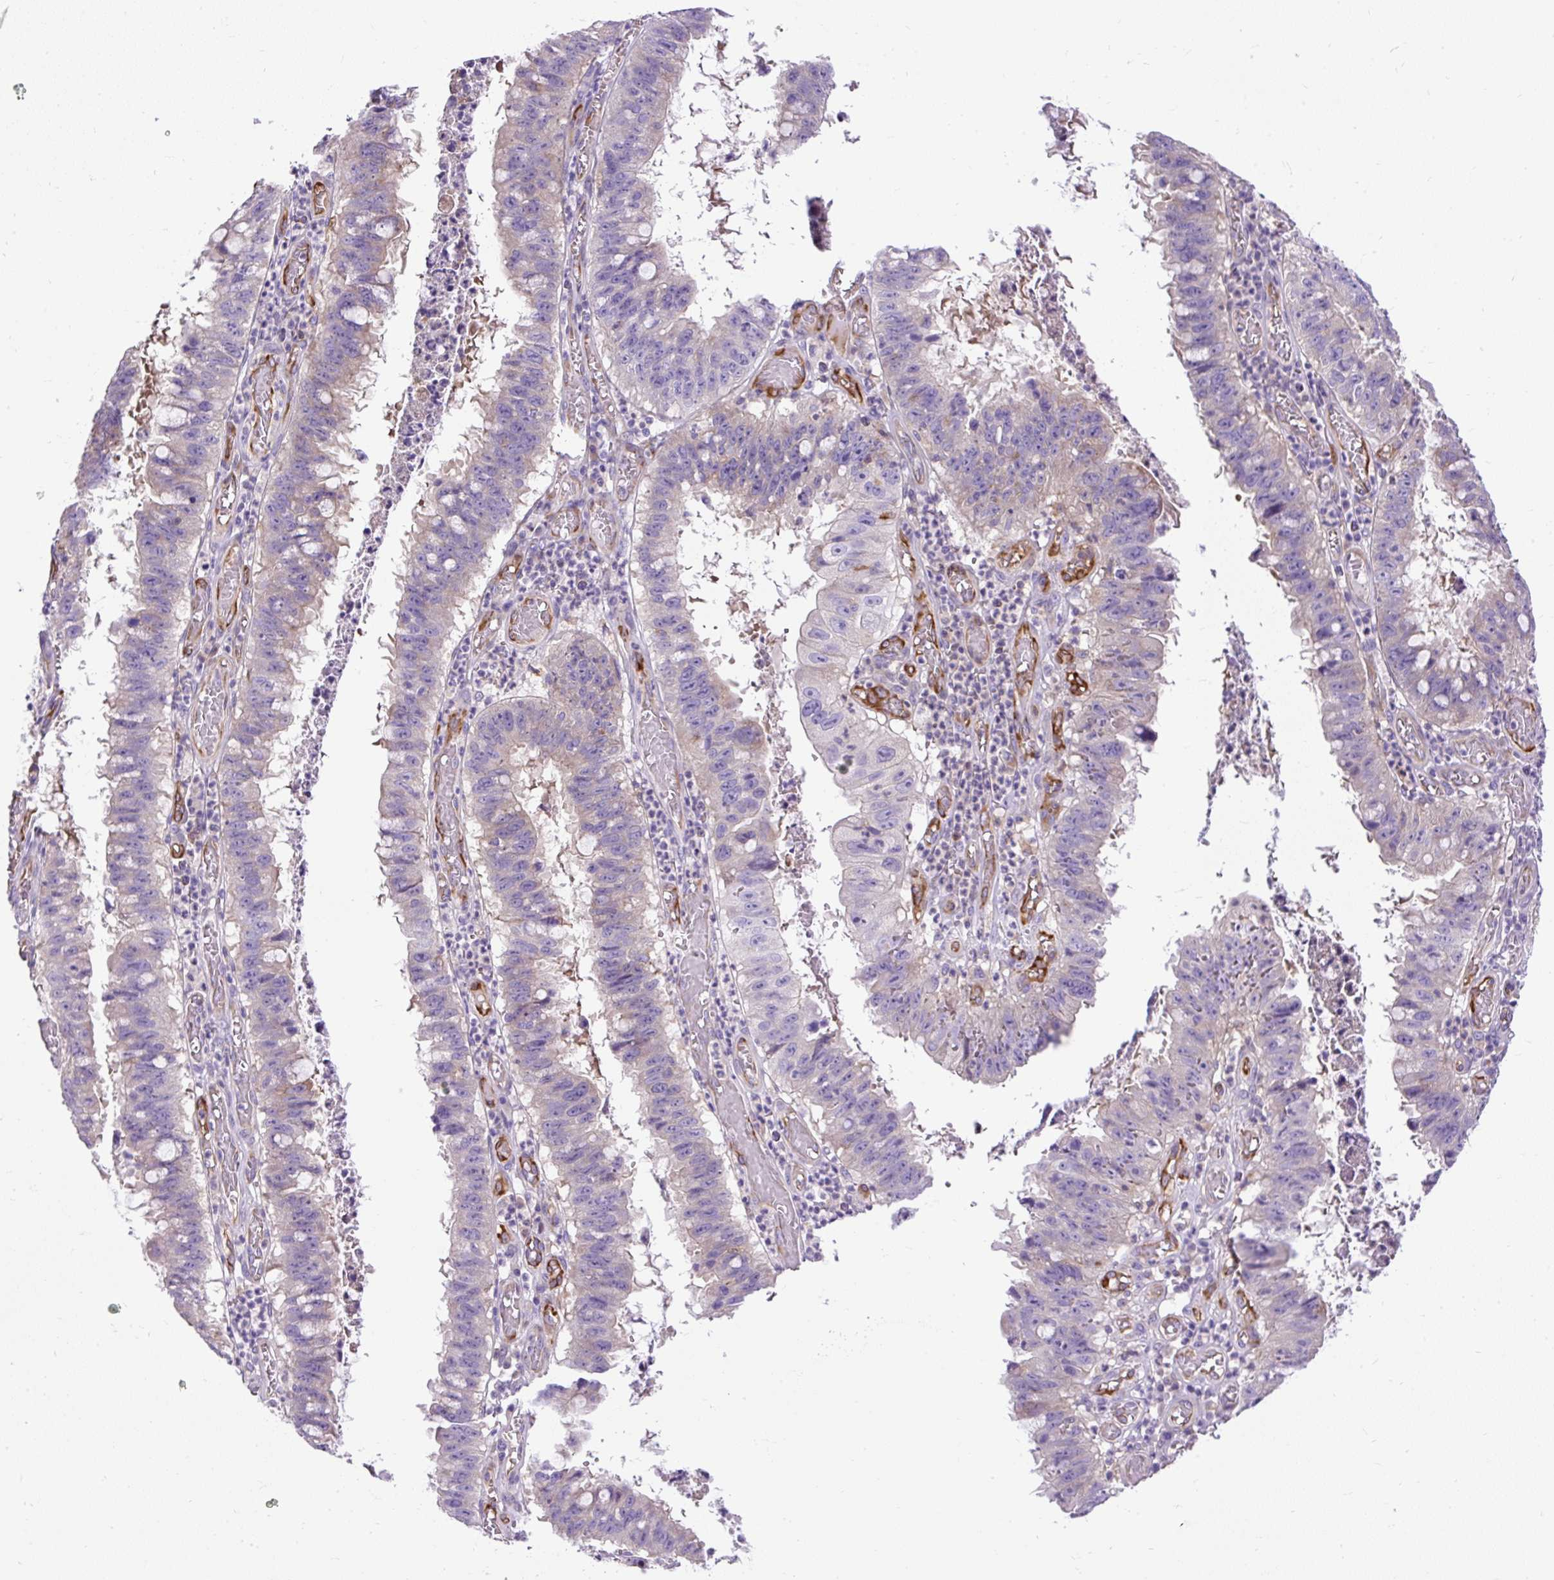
{"staining": {"intensity": "negative", "quantity": "none", "location": "none"}, "tissue": "stomach cancer", "cell_type": "Tumor cells", "image_type": "cancer", "snomed": [{"axis": "morphology", "description": "Adenocarcinoma, NOS"}, {"axis": "topography", "description": "Stomach"}], "caption": "There is no significant positivity in tumor cells of stomach cancer.", "gene": "MAP1S", "patient": {"sex": "male", "age": 59}}